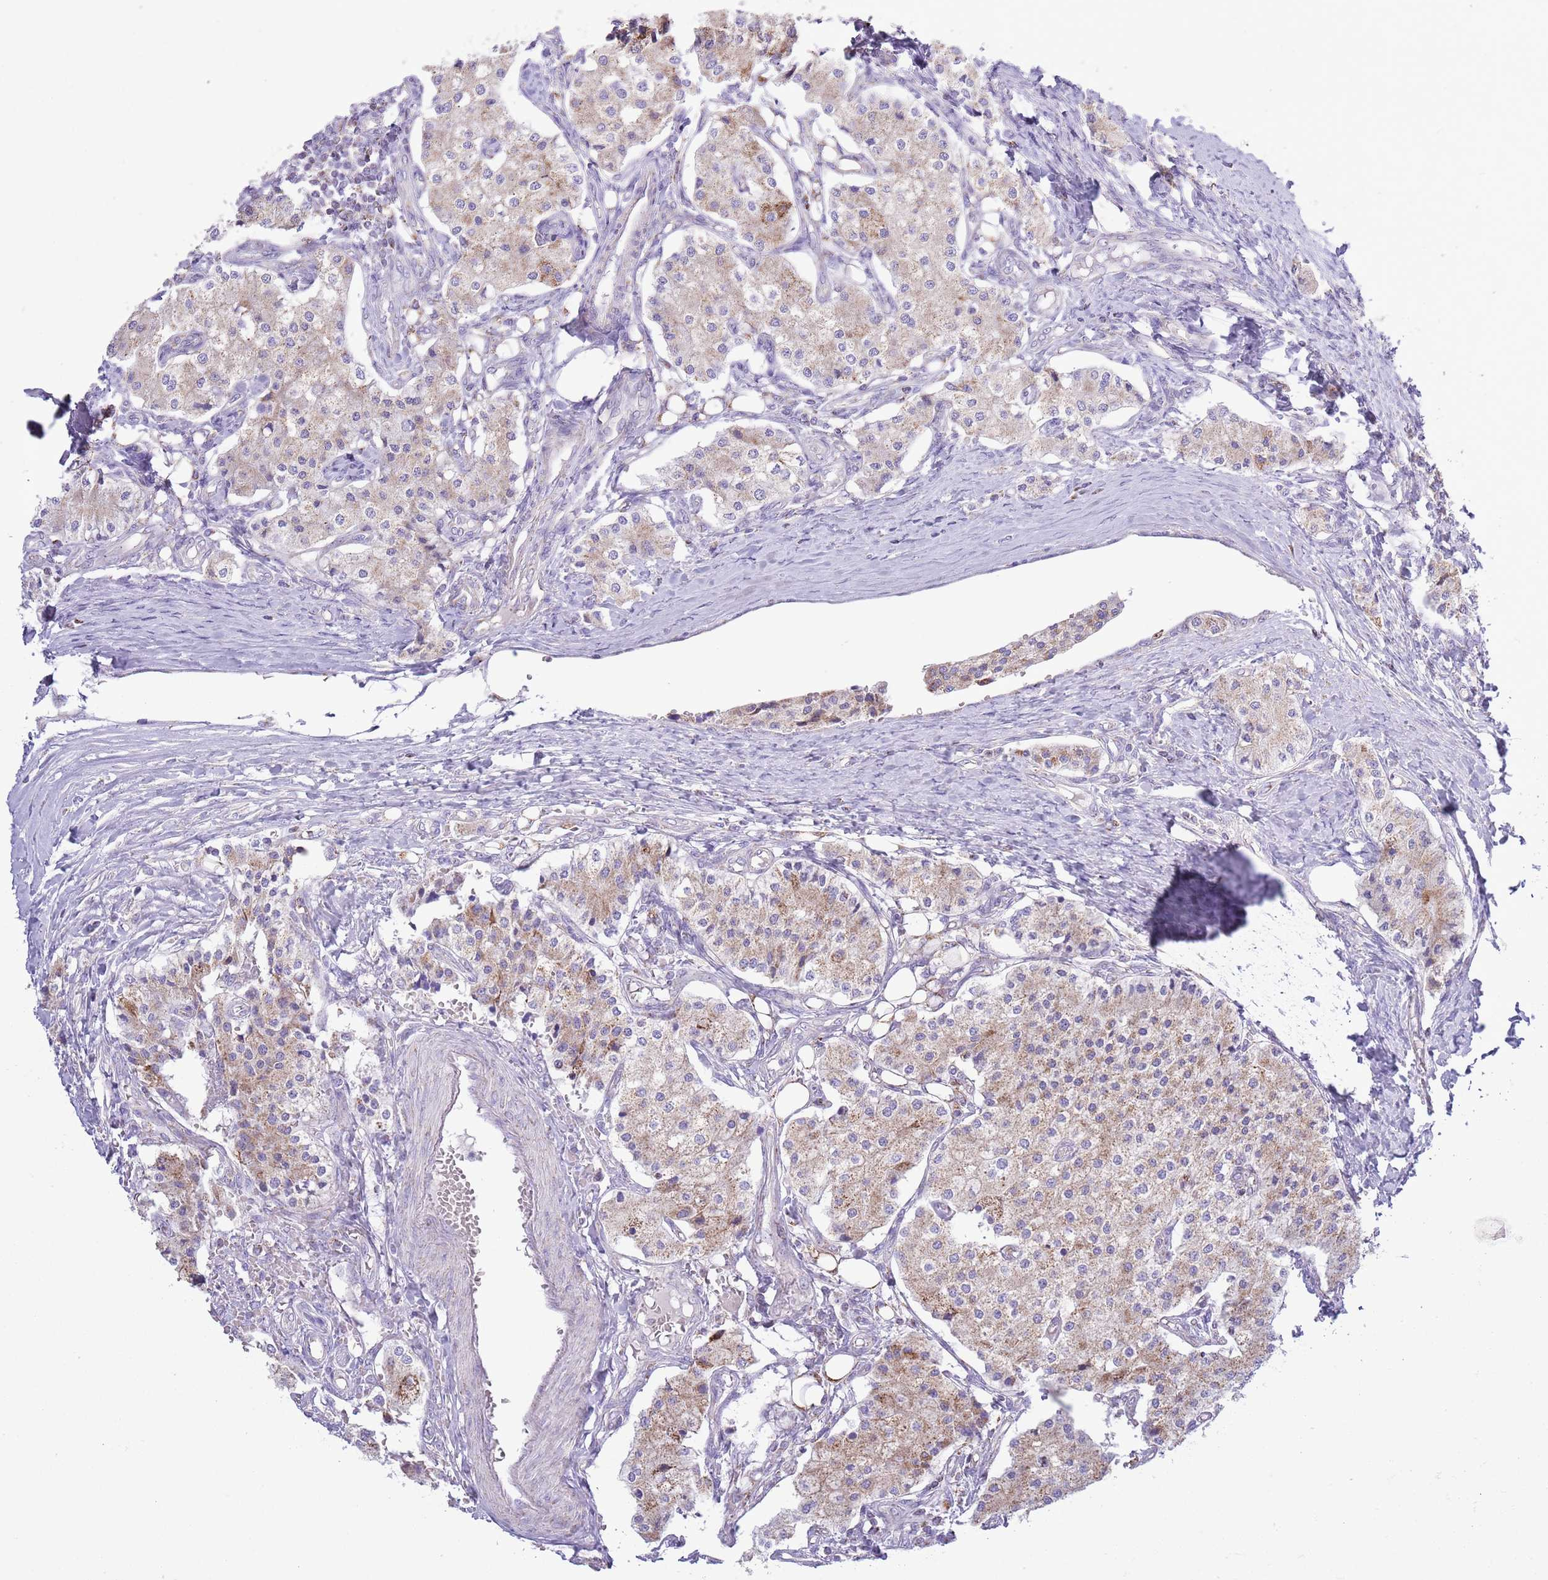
{"staining": {"intensity": "weak", "quantity": "25%-75%", "location": "cytoplasmic/membranous"}, "tissue": "carcinoid", "cell_type": "Tumor cells", "image_type": "cancer", "snomed": [{"axis": "morphology", "description": "Carcinoid, malignant, NOS"}, {"axis": "topography", "description": "Colon"}], "caption": "Human carcinoid stained with a brown dye shows weak cytoplasmic/membranous positive expression in approximately 25%-75% of tumor cells.", "gene": "ATP6V1B1", "patient": {"sex": "female", "age": 52}}